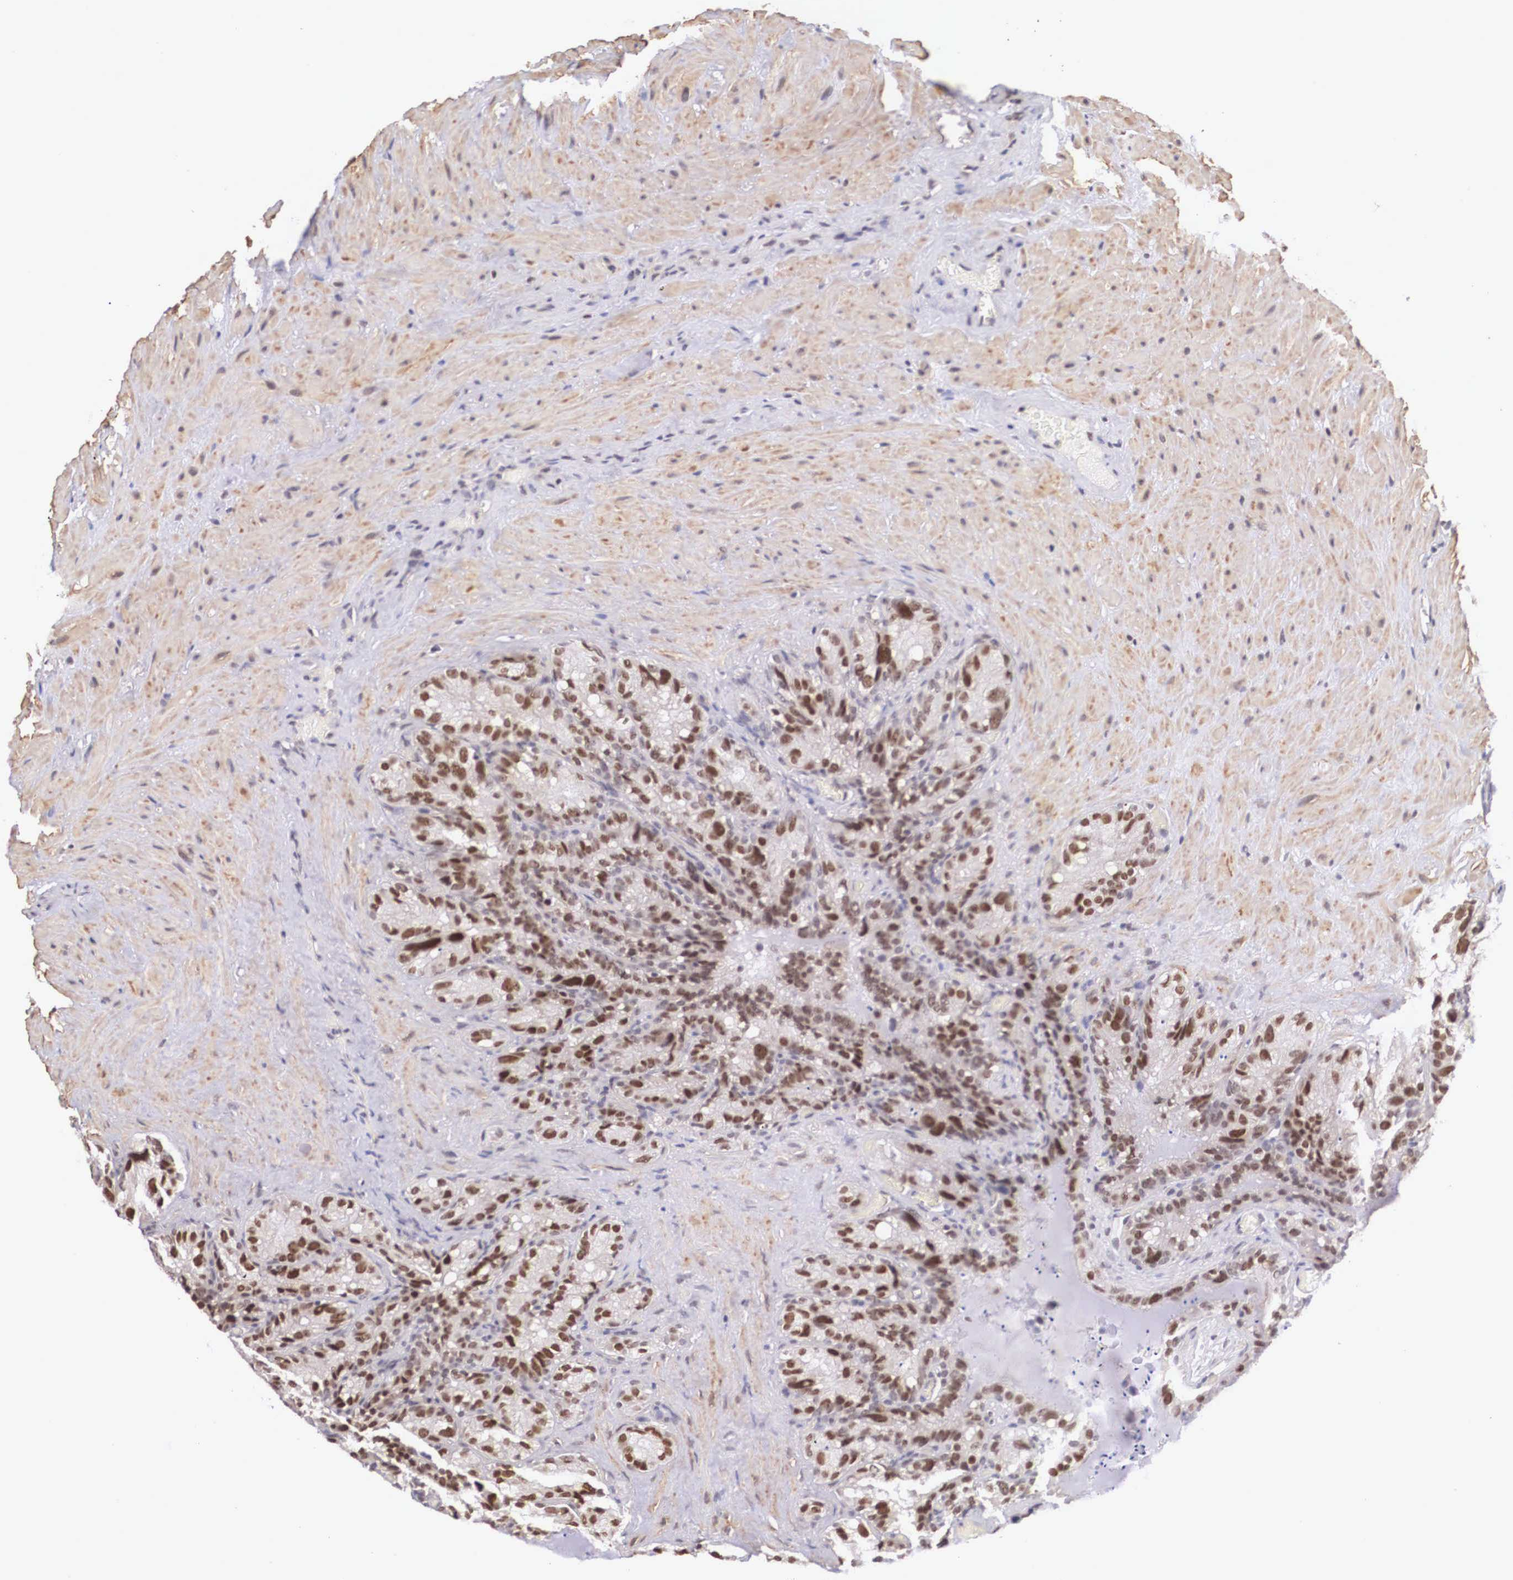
{"staining": {"intensity": "moderate", "quantity": ">75%", "location": "nuclear"}, "tissue": "seminal vesicle", "cell_type": "Glandular cells", "image_type": "normal", "snomed": [{"axis": "morphology", "description": "Normal tissue, NOS"}, {"axis": "topography", "description": "Seminal veicle"}], "caption": "Glandular cells exhibit moderate nuclear positivity in about >75% of cells in unremarkable seminal vesicle.", "gene": "ZNF275", "patient": {"sex": "male", "age": 63}}